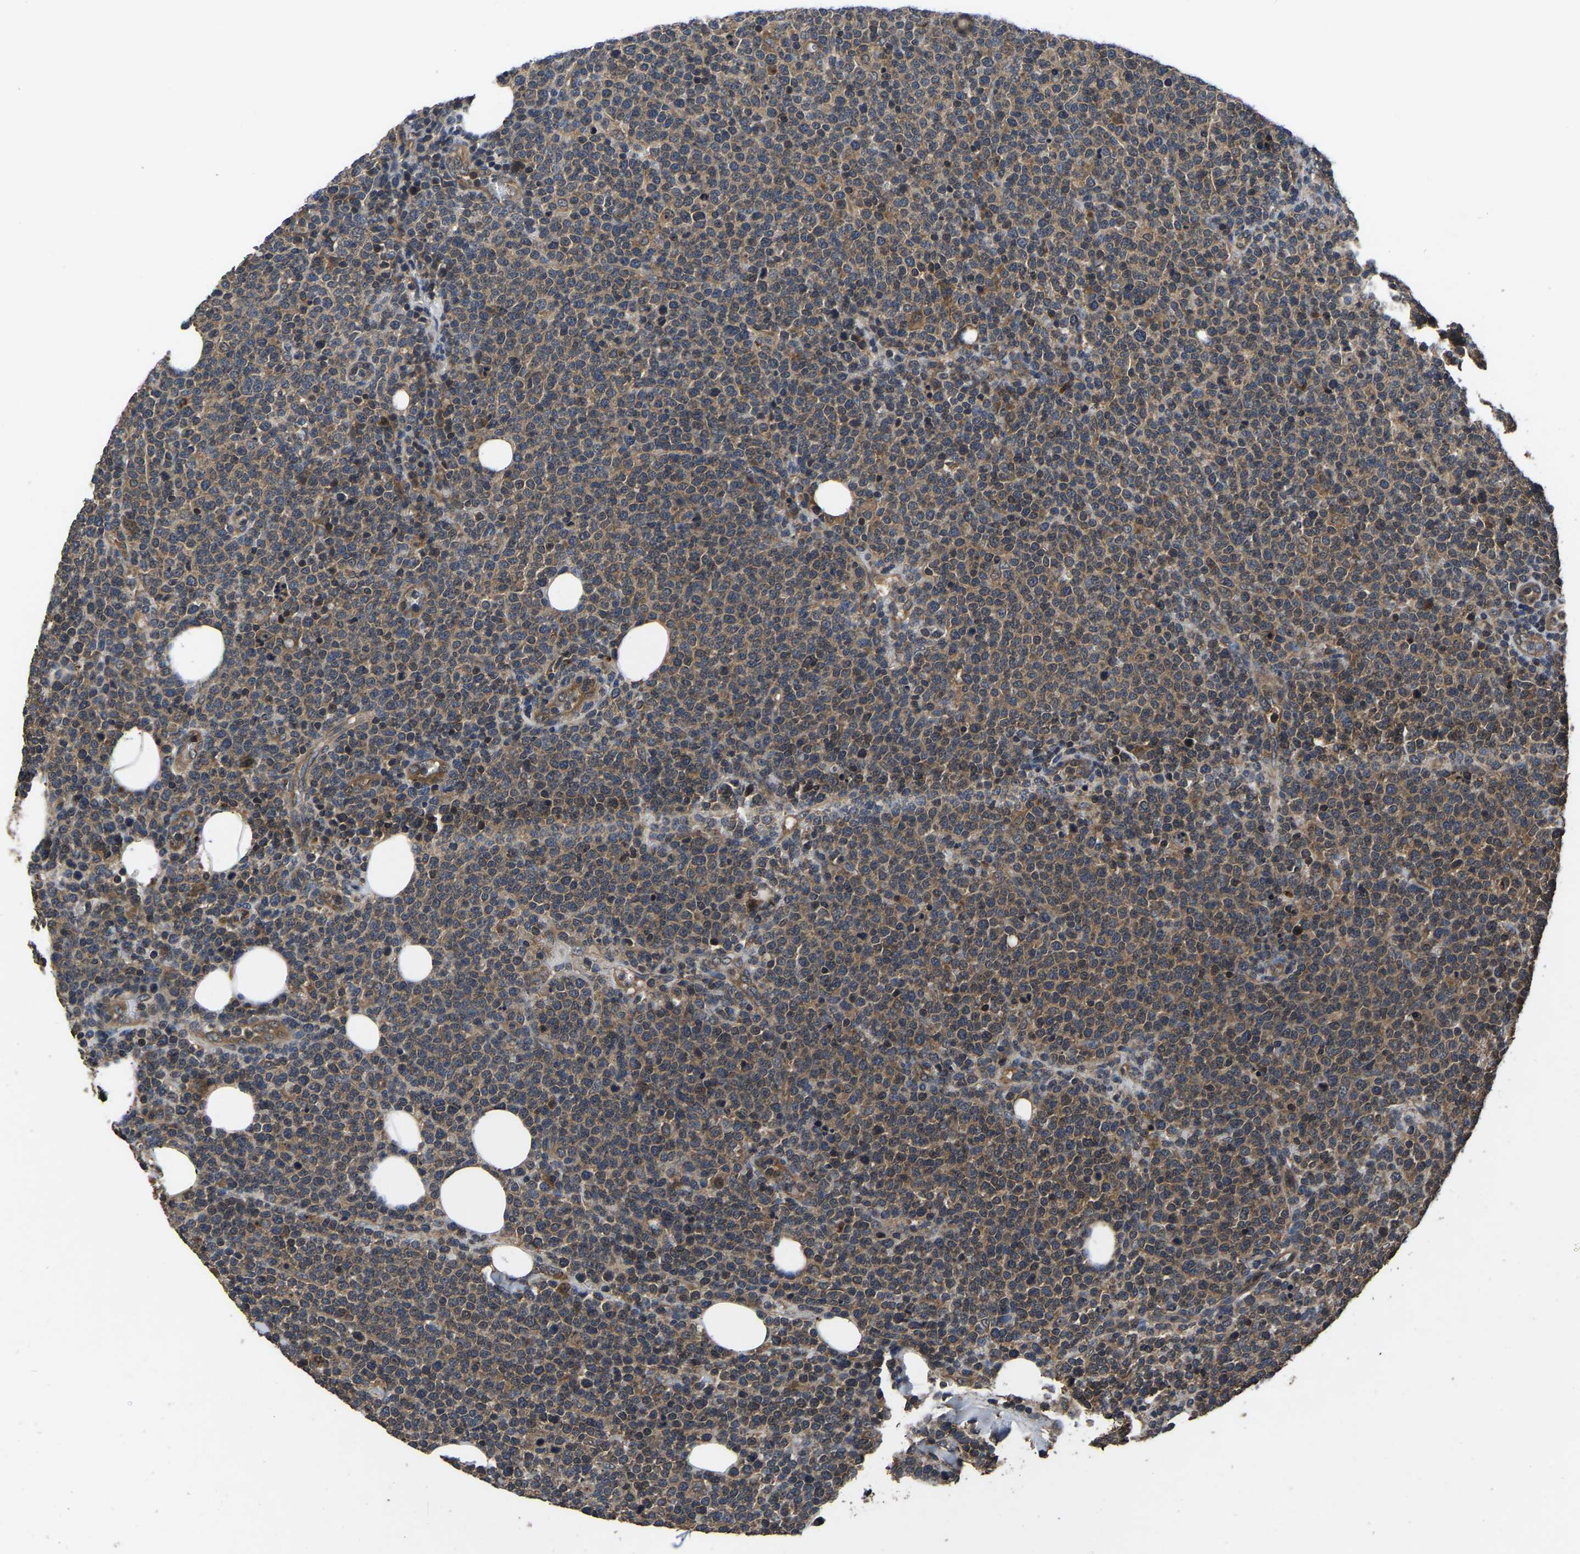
{"staining": {"intensity": "moderate", "quantity": ">75%", "location": "cytoplasmic/membranous"}, "tissue": "lymphoma", "cell_type": "Tumor cells", "image_type": "cancer", "snomed": [{"axis": "morphology", "description": "Malignant lymphoma, non-Hodgkin's type, High grade"}, {"axis": "topography", "description": "Lymph node"}], "caption": "High-power microscopy captured an immunohistochemistry (IHC) histopathology image of high-grade malignant lymphoma, non-Hodgkin's type, revealing moderate cytoplasmic/membranous expression in about >75% of tumor cells.", "gene": "CRYZL1", "patient": {"sex": "male", "age": 61}}